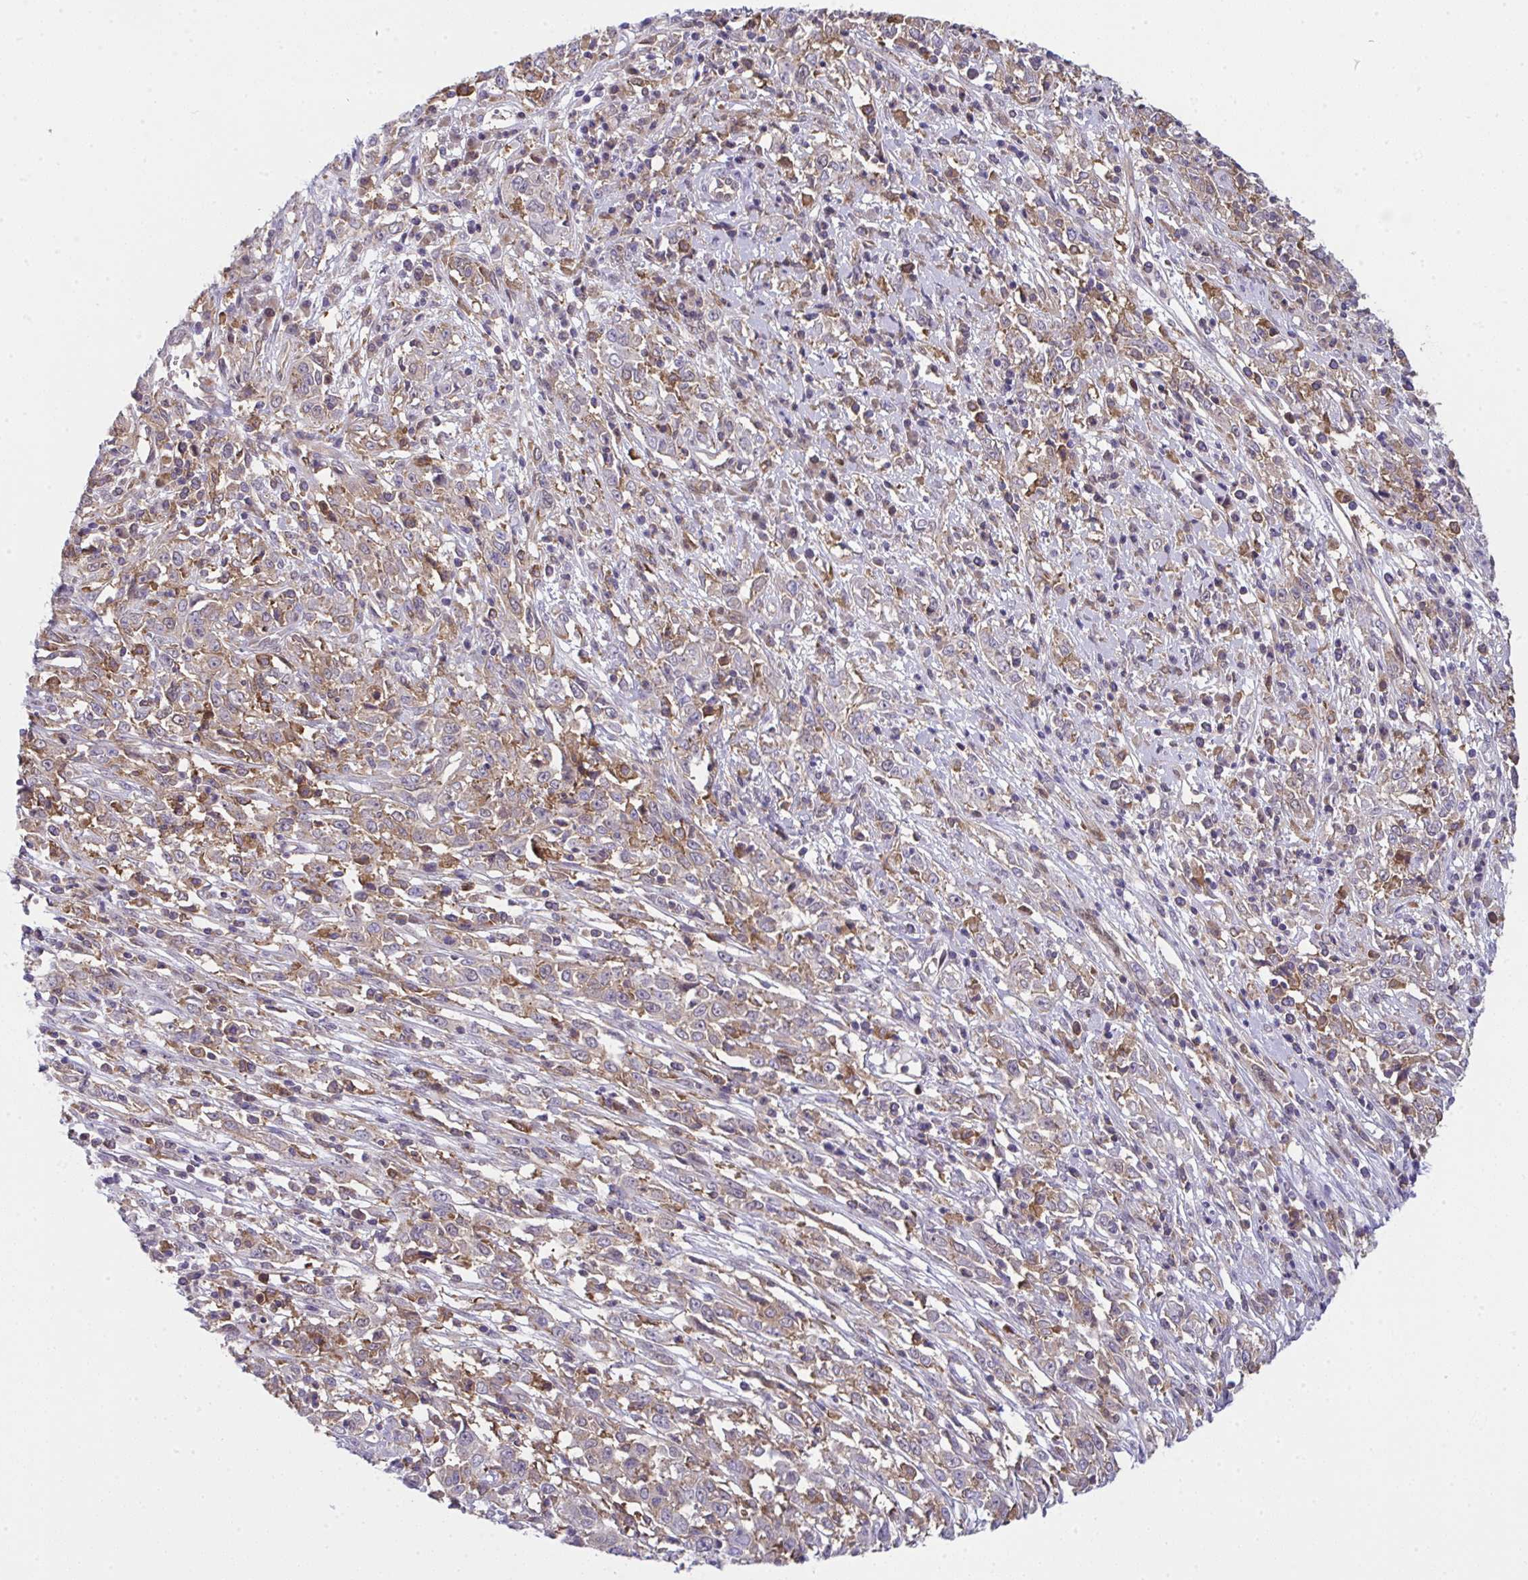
{"staining": {"intensity": "moderate", "quantity": "25%-75%", "location": "cytoplasmic/membranous"}, "tissue": "cervical cancer", "cell_type": "Tumor cells", "image_type": "cancer", "snomed": [{"axis": "morphology", "description": "Adenocarcinoma, NOS"}, {"axis": "topography", "description": "Cervix"}], "caption": "Immunohistochemistry of human cervical cancer (adenocarcinoma) shows medium levels of moderate cytoplasmic/membranous staining in approximately 25%-75% of tumor cells.", "gene": "ALDH16A1", "patient": {"sex": "female", "age": 40}}